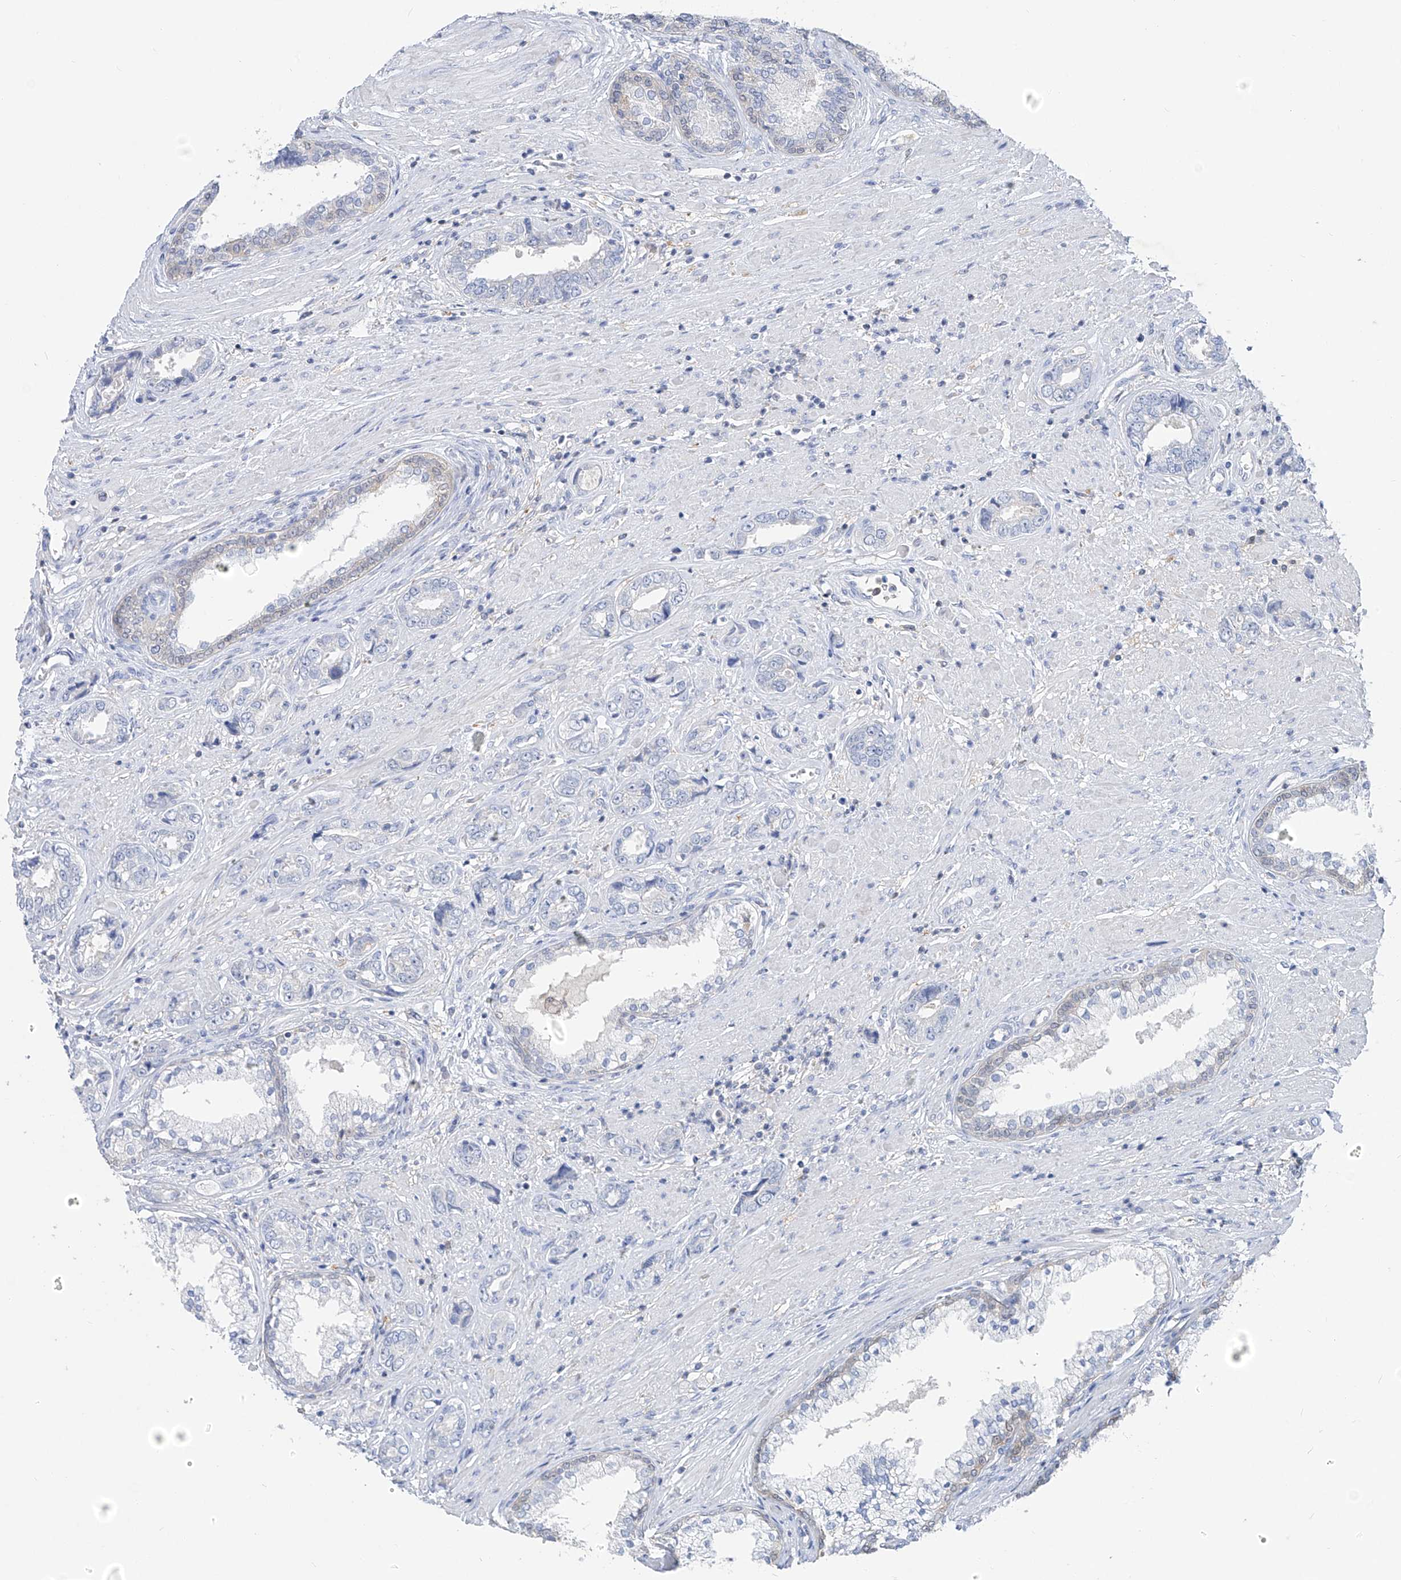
{"staining": {"intensity": "negative", "quantity": "none", "location": "none"}, "tissue": "prostate cancer", "cell_type": "Tumor cells", "image_type": "cancer", "snomed": [{"axis": "morphology", "description": "Adenocarcinoma, High grade"}, {"axis": "topography", "description": "Prostate"}], "caption": "This is an IHC image of high-grade adenocarcinoma (prostate). There is no expression in tumor cells.", "gene": "UFL1", "patient": {"sex": "male", "age": 61}}